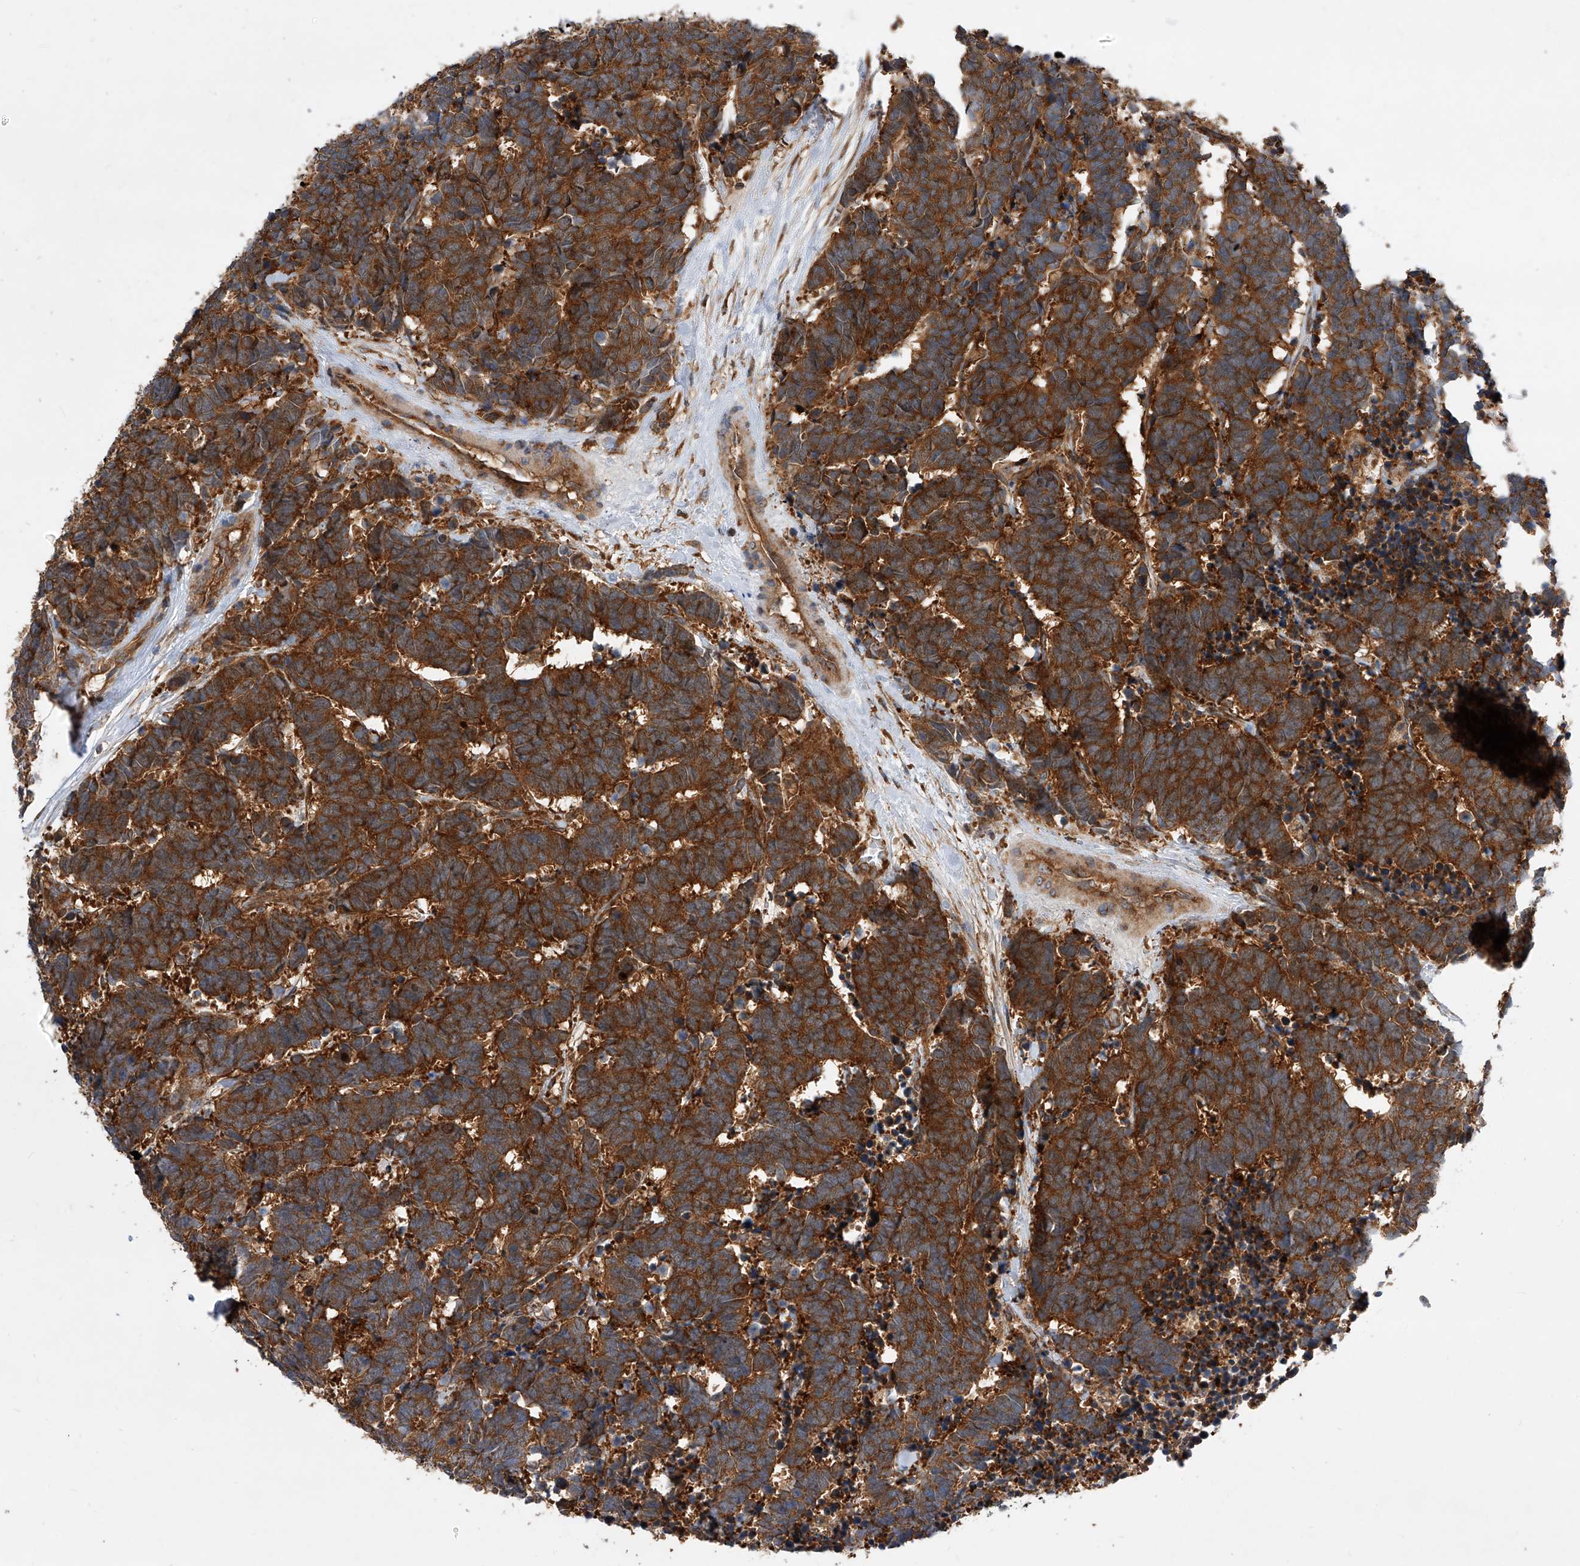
{"staining": {"intensity": "strong", "quantity": ">75%", "location": "cytoplasmic/membranous"}, "tissue": "carcinoid", "cell_type": "Tumor cells", "image_type": "cancer", "snomed": [{"axis": "morphology", "description": "Carcinoma, NOS"}, {"axis": "morphology", "description": "Carcinoid, malignant, NOS"}, {"axis": "topography", "description": "Urinary bladder"}], "caption": "Protein analysis of carcinoid tissue displays strong cytoplasmic/membranous expression in approximately >75% of tumor cells. (Stains: DAB in brown, nuclei in blue, Microscopy: brightfield microscopy at high magnification).", "gene": "CFAP410", "patient": {"sex": "male", "age": 57}}